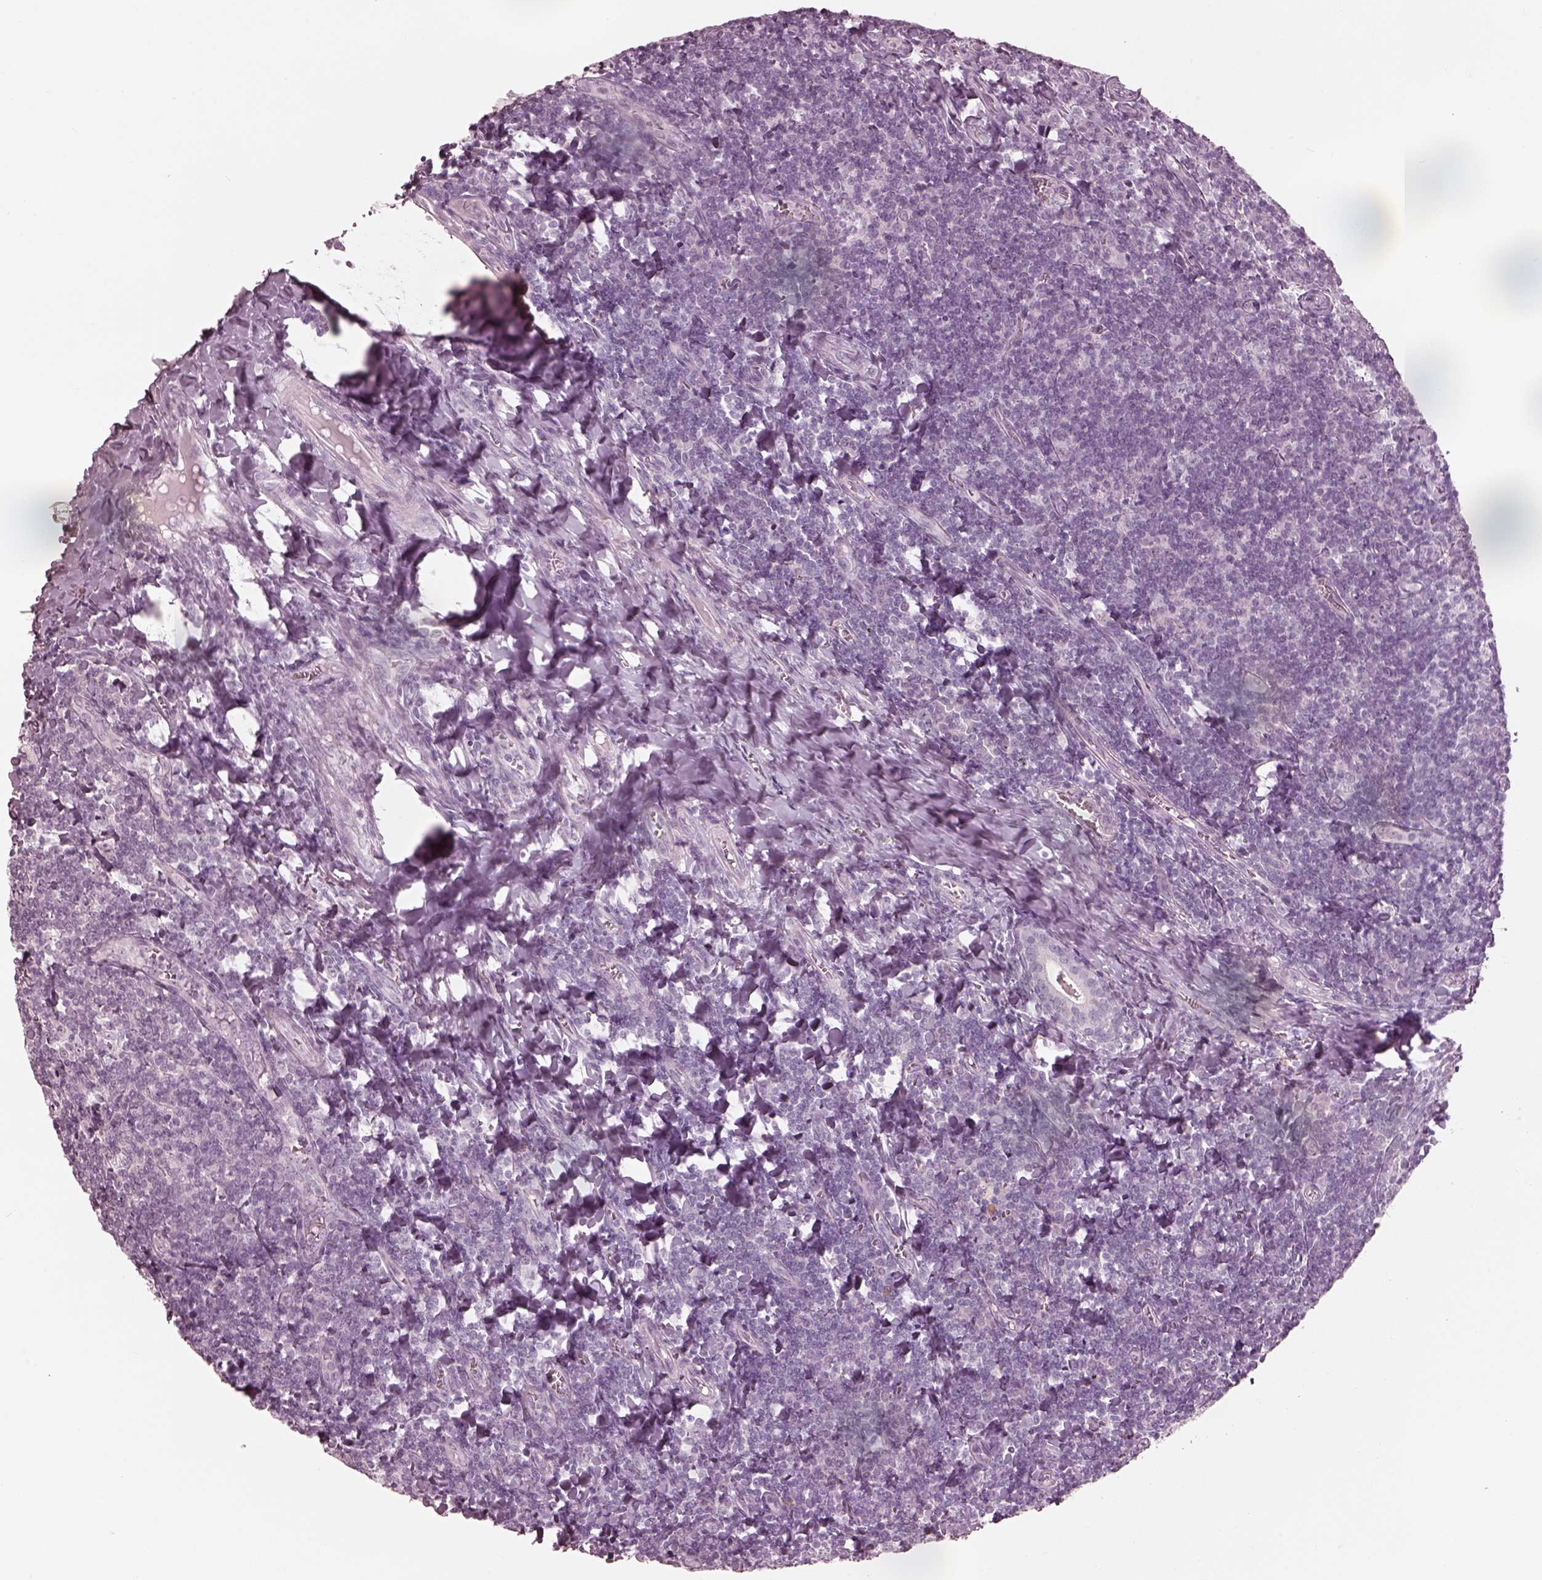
{"staining": {"intensity": "negative", "quantity": "none", "location": "none"}, "tissue": "tonsil", "cell_type": "Germinal center cells", "image_type": "normal", "snomed": [{"axis": "morphology", "description": "Normal tissue, NOS"}, {"axis": "morphology", "description": "Inflammation, NOS"}, {"axis": "topography", "description": "Tonsil"}], "caption": "An IHC histopathology image of benign tonsil is shown. There is no staining in germinal center cells of tonsil. The staining was performed using DAB (3,3'-diaminobenzidine) to visualize the protein expression in brown, while the nuclei were stained in blue with hematoxylin (Magnification: 20x).", "gene": "KRTAP24", "patient": {"sex": "female", "age": 31}}